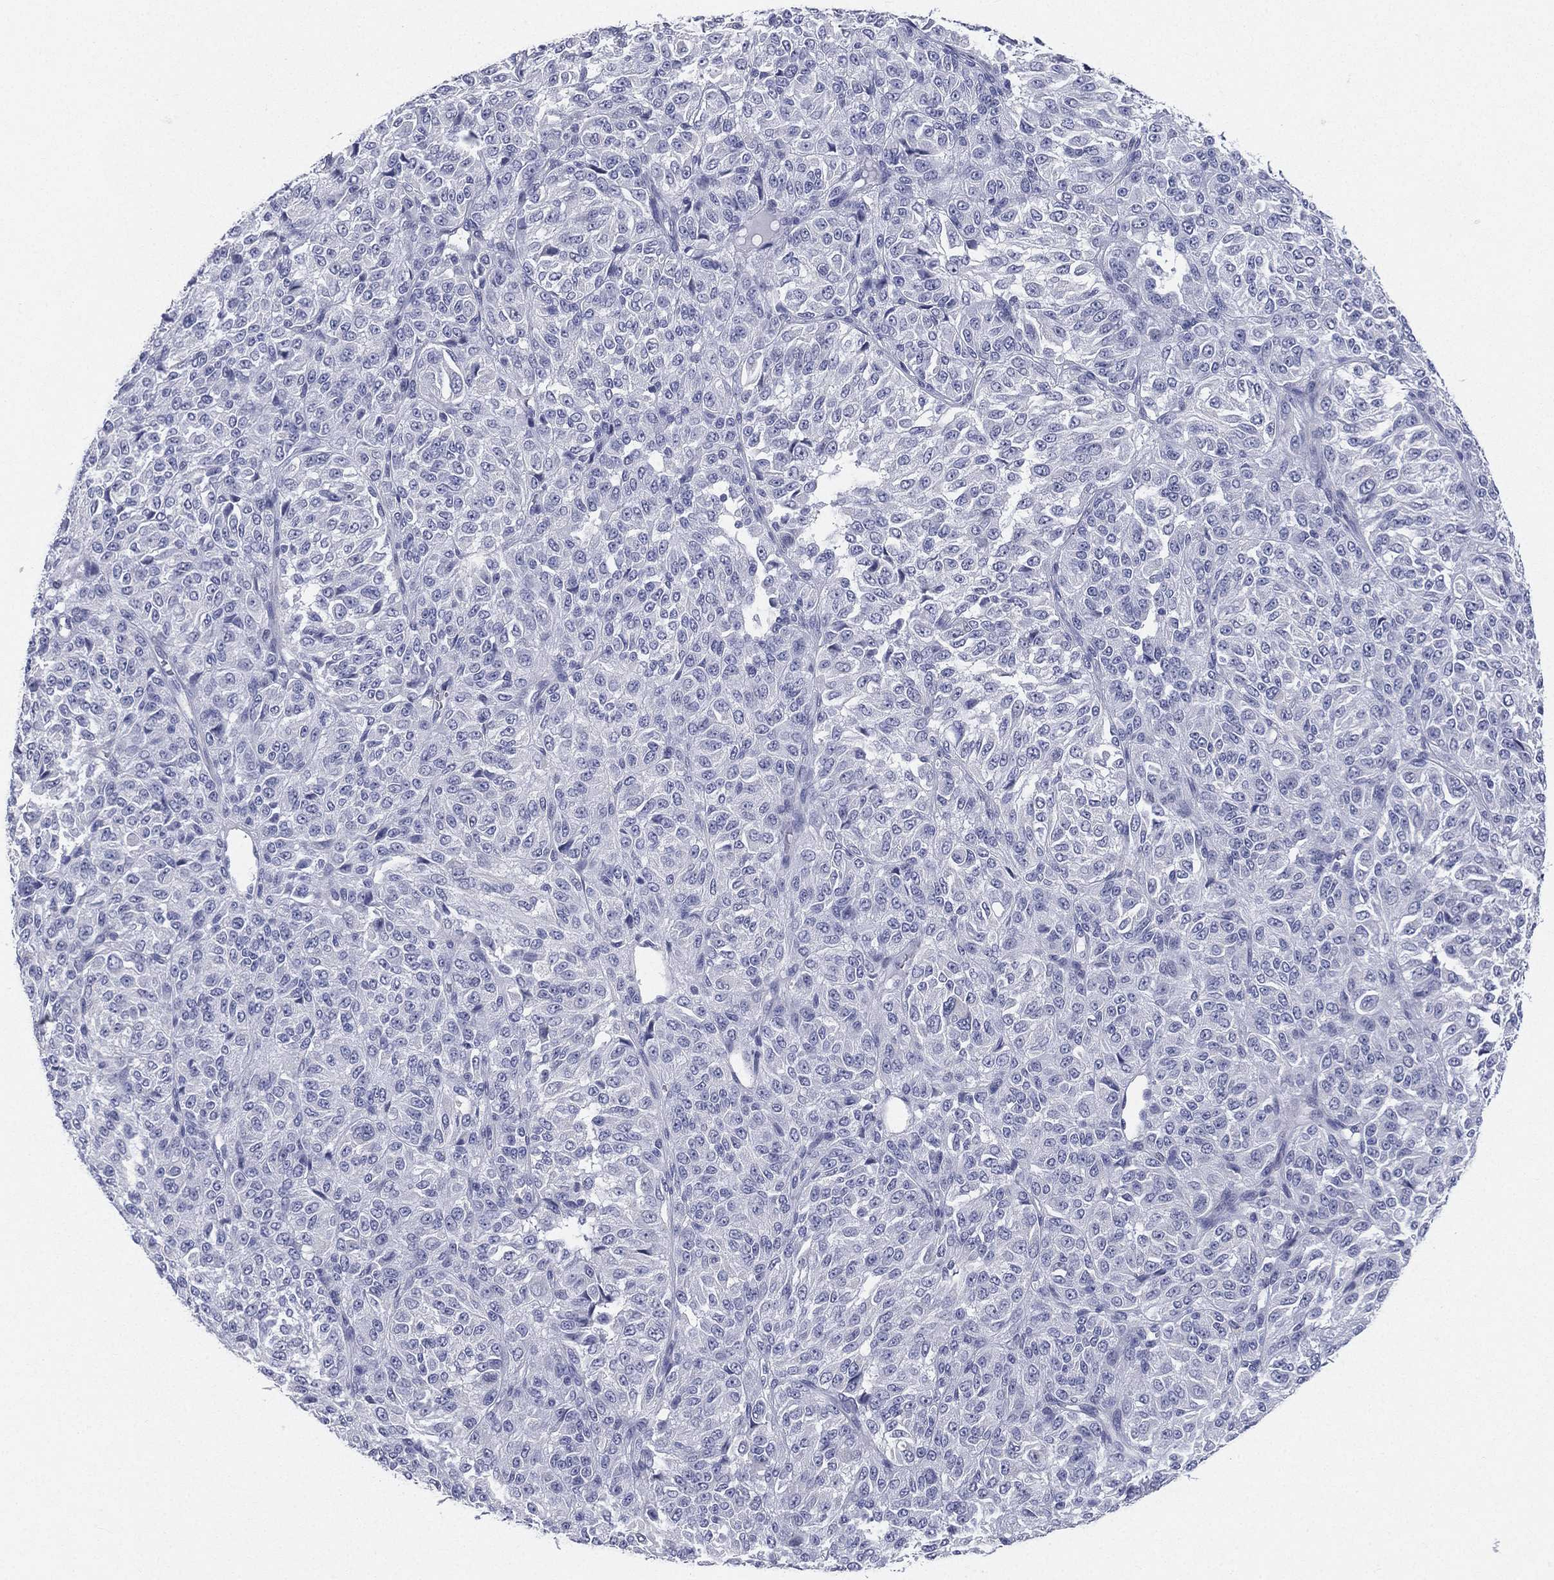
{"staining": {"intensity": "negative", "quantity": "none", "location": "none"}, "tissue": "melanoma", "cell_type": "Tumor cells", "image_type": "cancer", "snomed": [{"axis": "morphology", "description": "Malignant melanoma, Metastatic site"}, {"axis": "topography", "description": "Brain"}], "caption": "An immunohistochemistry (IHC) photomicrograph of malignant melanoma (metastatic site) is shown. There is no staining in tumor cells of malignant melanoma (metastatic site).", "gene": "CD22", "patient": {"sex": "female", "age": 56}}